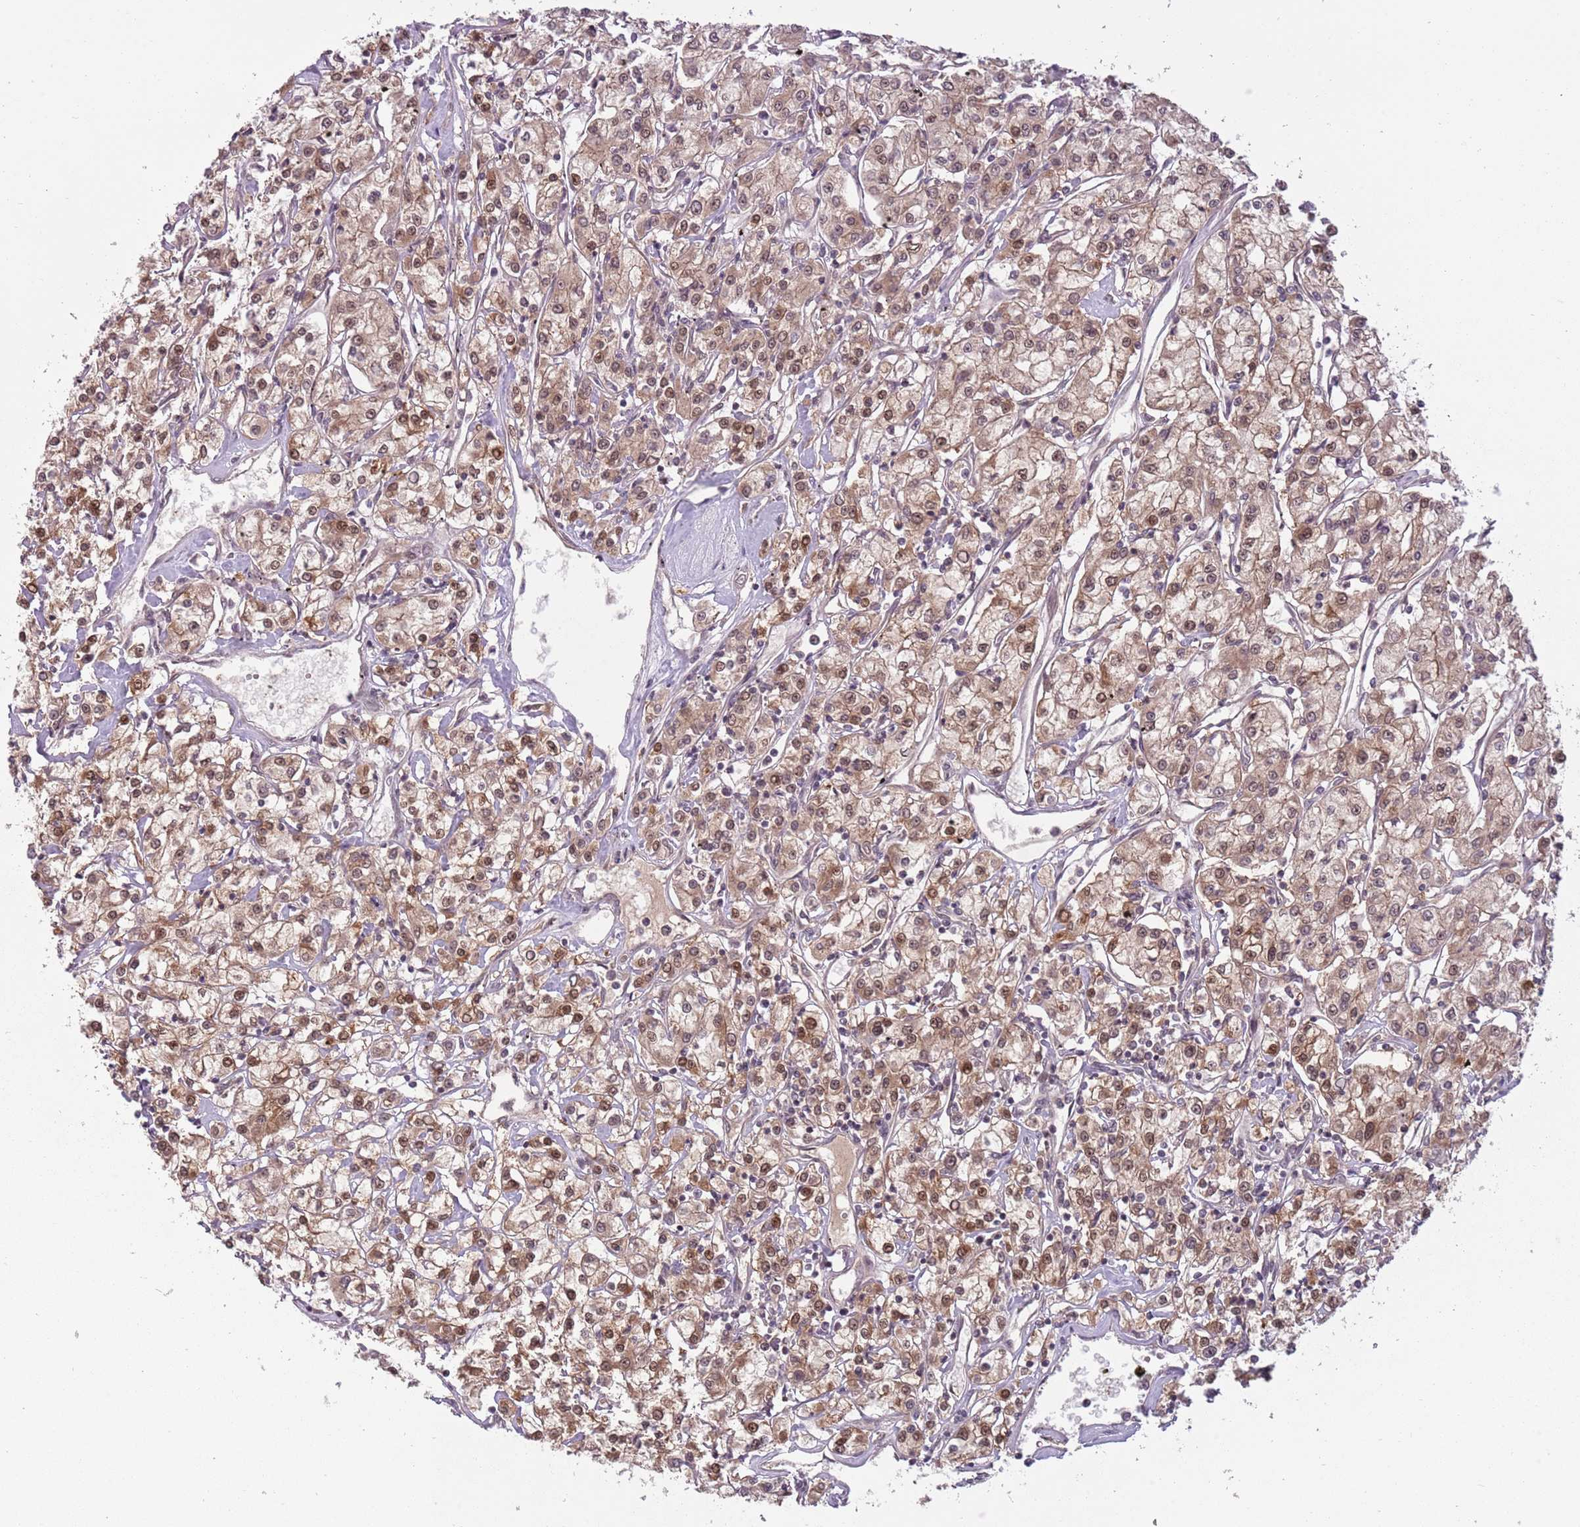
{"staining": {"intensity": "moderate", "quantity": ">75%", "location": "cytoplasmic/membranous,nuclear"}, "tissue": "renal cancer", "cell_type": "Tumor cells", "image_type": "cancer", "snomed": [{"axis": "morphology", "description": "Adenocarcinoma, NOS"}, {"axis": "topography", "description": "Kidney"}], "caption": "Brown immunohistochemical staining in renal cancer (adenocarcinoma) demonstrates moderate cytoplasmic/membranous and nuclear staining in approximately >75% of tumor cells.", "gene": "ADAMTS3", "patient": {"sex": "female", "age": 59}}